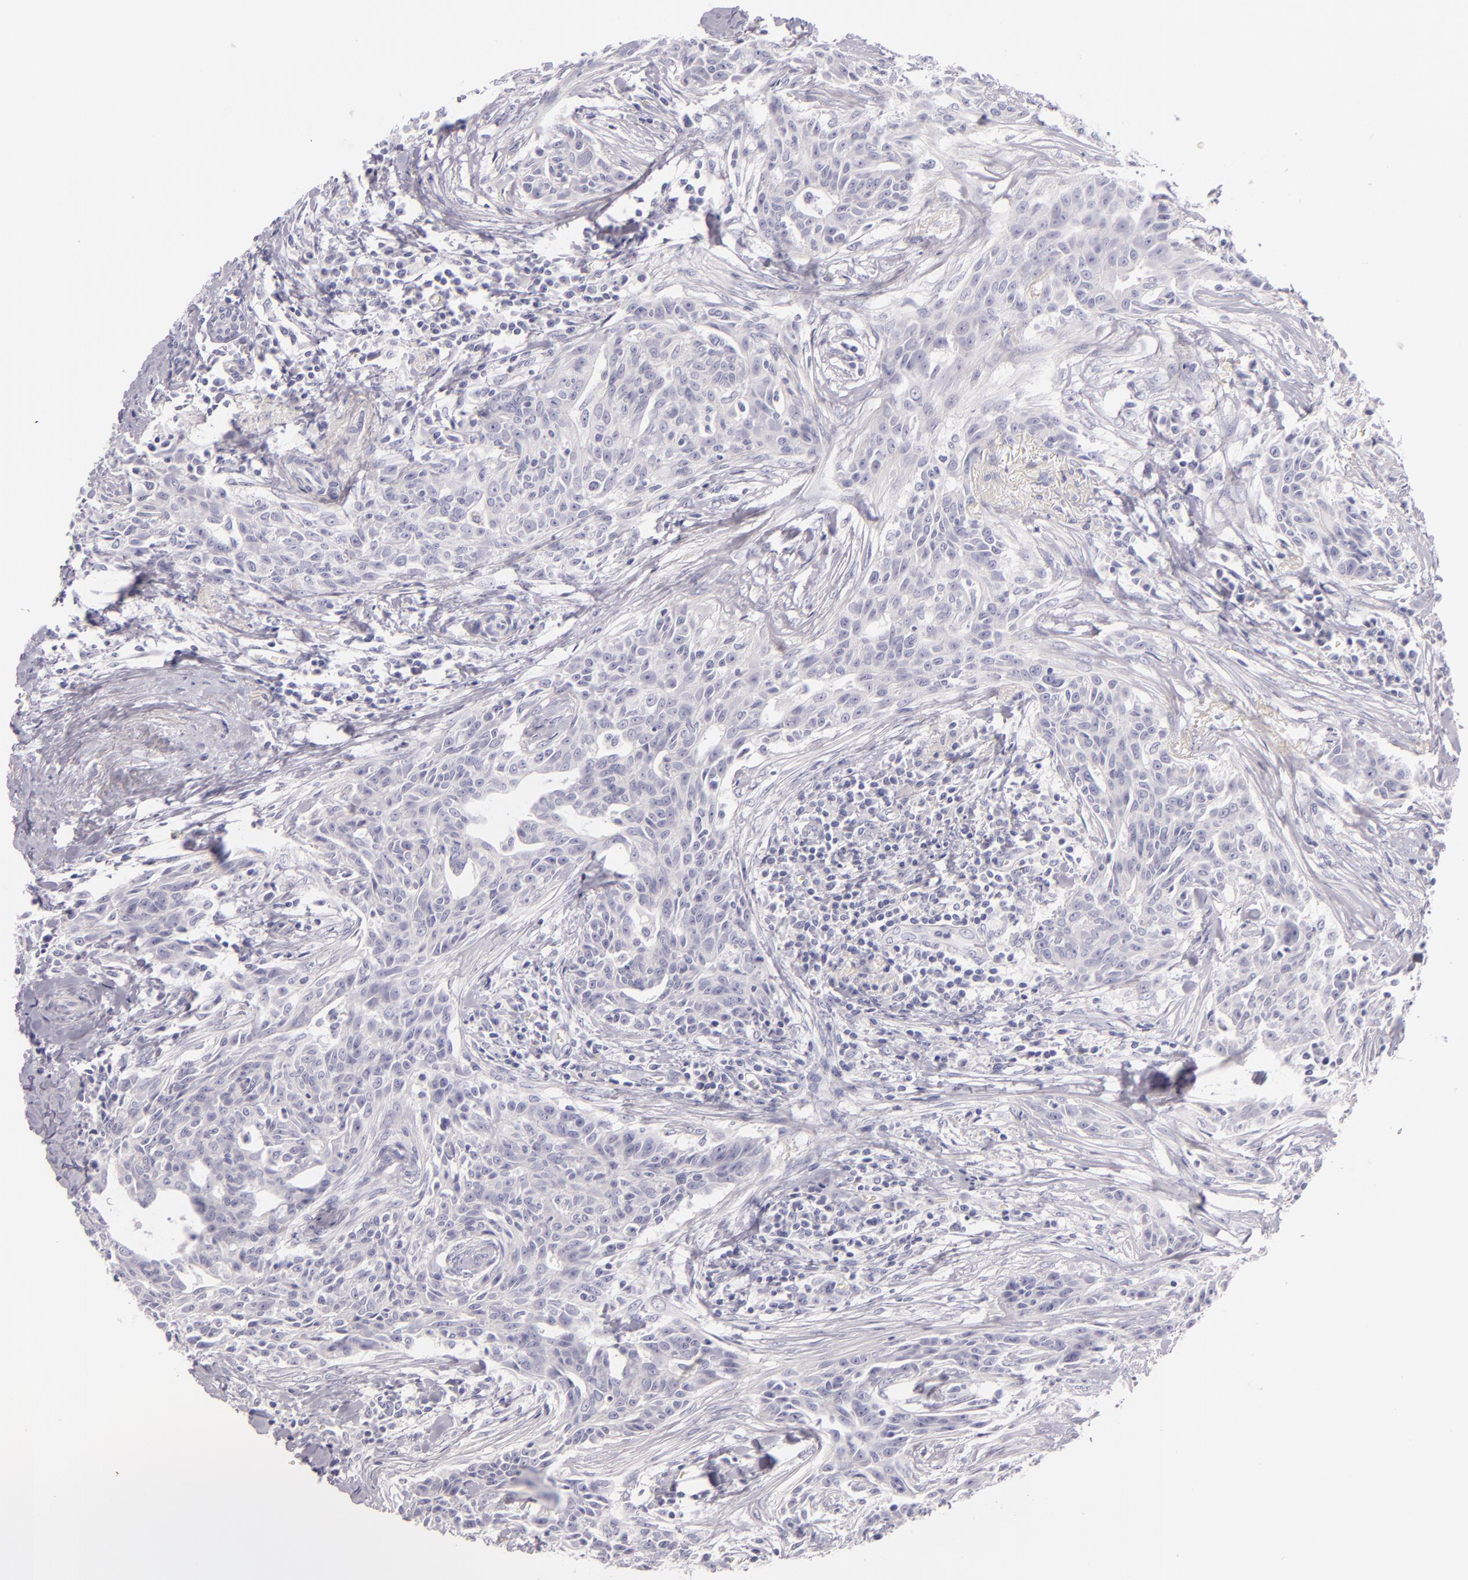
{"staining": {"intensity": "negative", "quantity": "none", "location": "none"}, "tissue": "breast cancer", "cell_type": "Tumor cells", "image_type": "cancer", "snomed": [{"axis": "morphology", "description": "Duct carcinoma"}, {"axis": "topography", "description": "Breast"}], "caption": "An immunohistochemistry (IHC) micrograph of breast cancer (invasive ductal carcinoma) is shown. There is no staining in tumor cells of breast cancer (invasive ductal carcinoma). Brightfield microscopy of IHC stained with DAB (brown) and hematoxylin (blue), captured at high magnification.", "gene": "INA", "patient": {"sex": "female", "age": 50}}